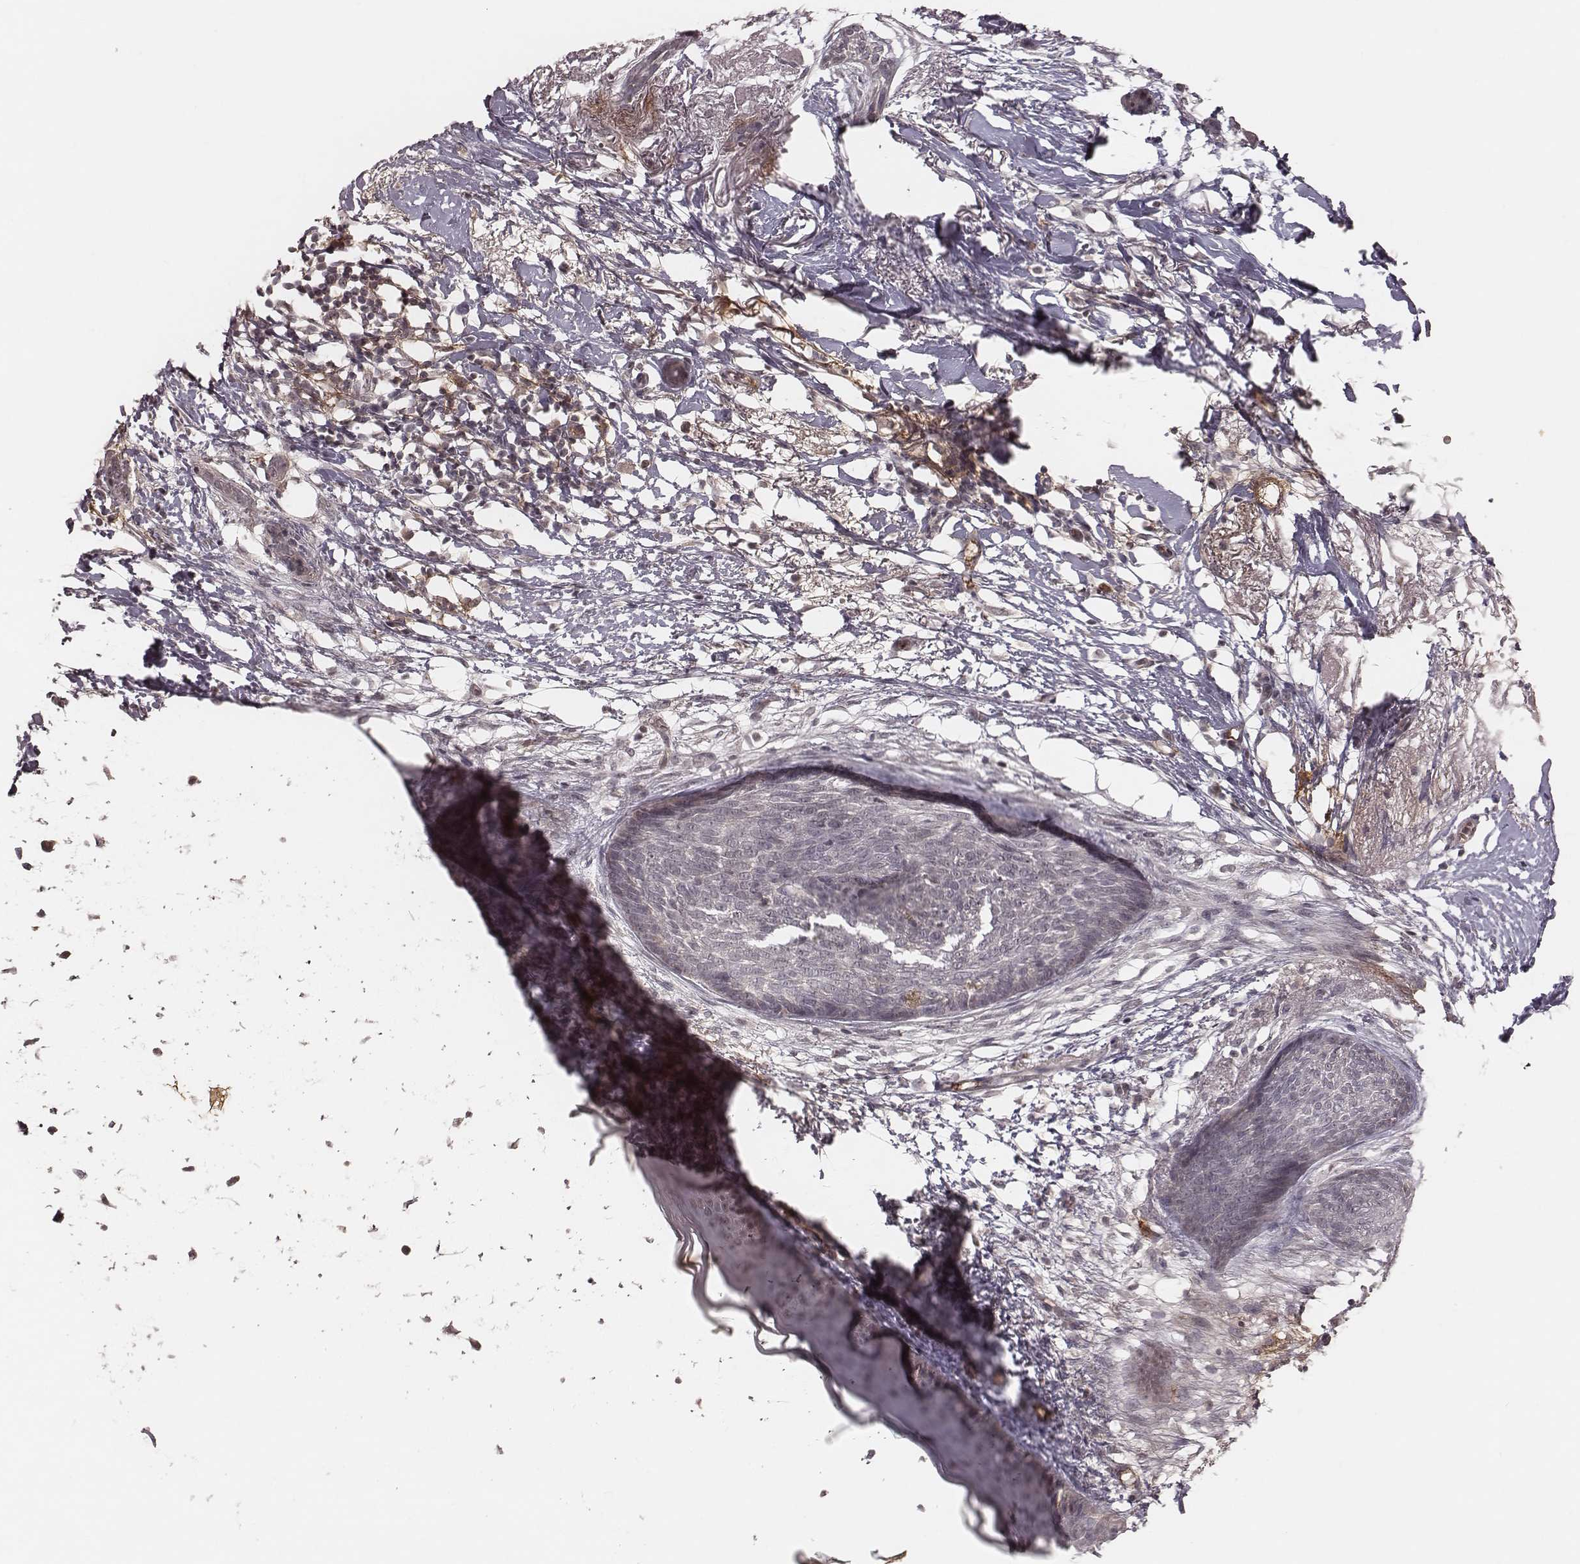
{"staining": {"intensity": "negative", "quantity": "none", "location": "none"}, "tissue": "skin cancer", "cell_type": "Tumor cells", "image_type": "cancer", "snomed": [{"axis": "morphology", "description": "Normal tissue, NOS"}, {"axis": "morphology", "description": "Basal cell carcinoma"}, {"axis": "topography", "description": "Skin"}], "caption": "IHC image of neoplastic tissue: skin cancer stained with DAB (3,3'-diaminobenzidine) reveals no significant protein expression in tumor cells.", "gene": "IL5", "patient": {"sex": "male", "age": 84}}